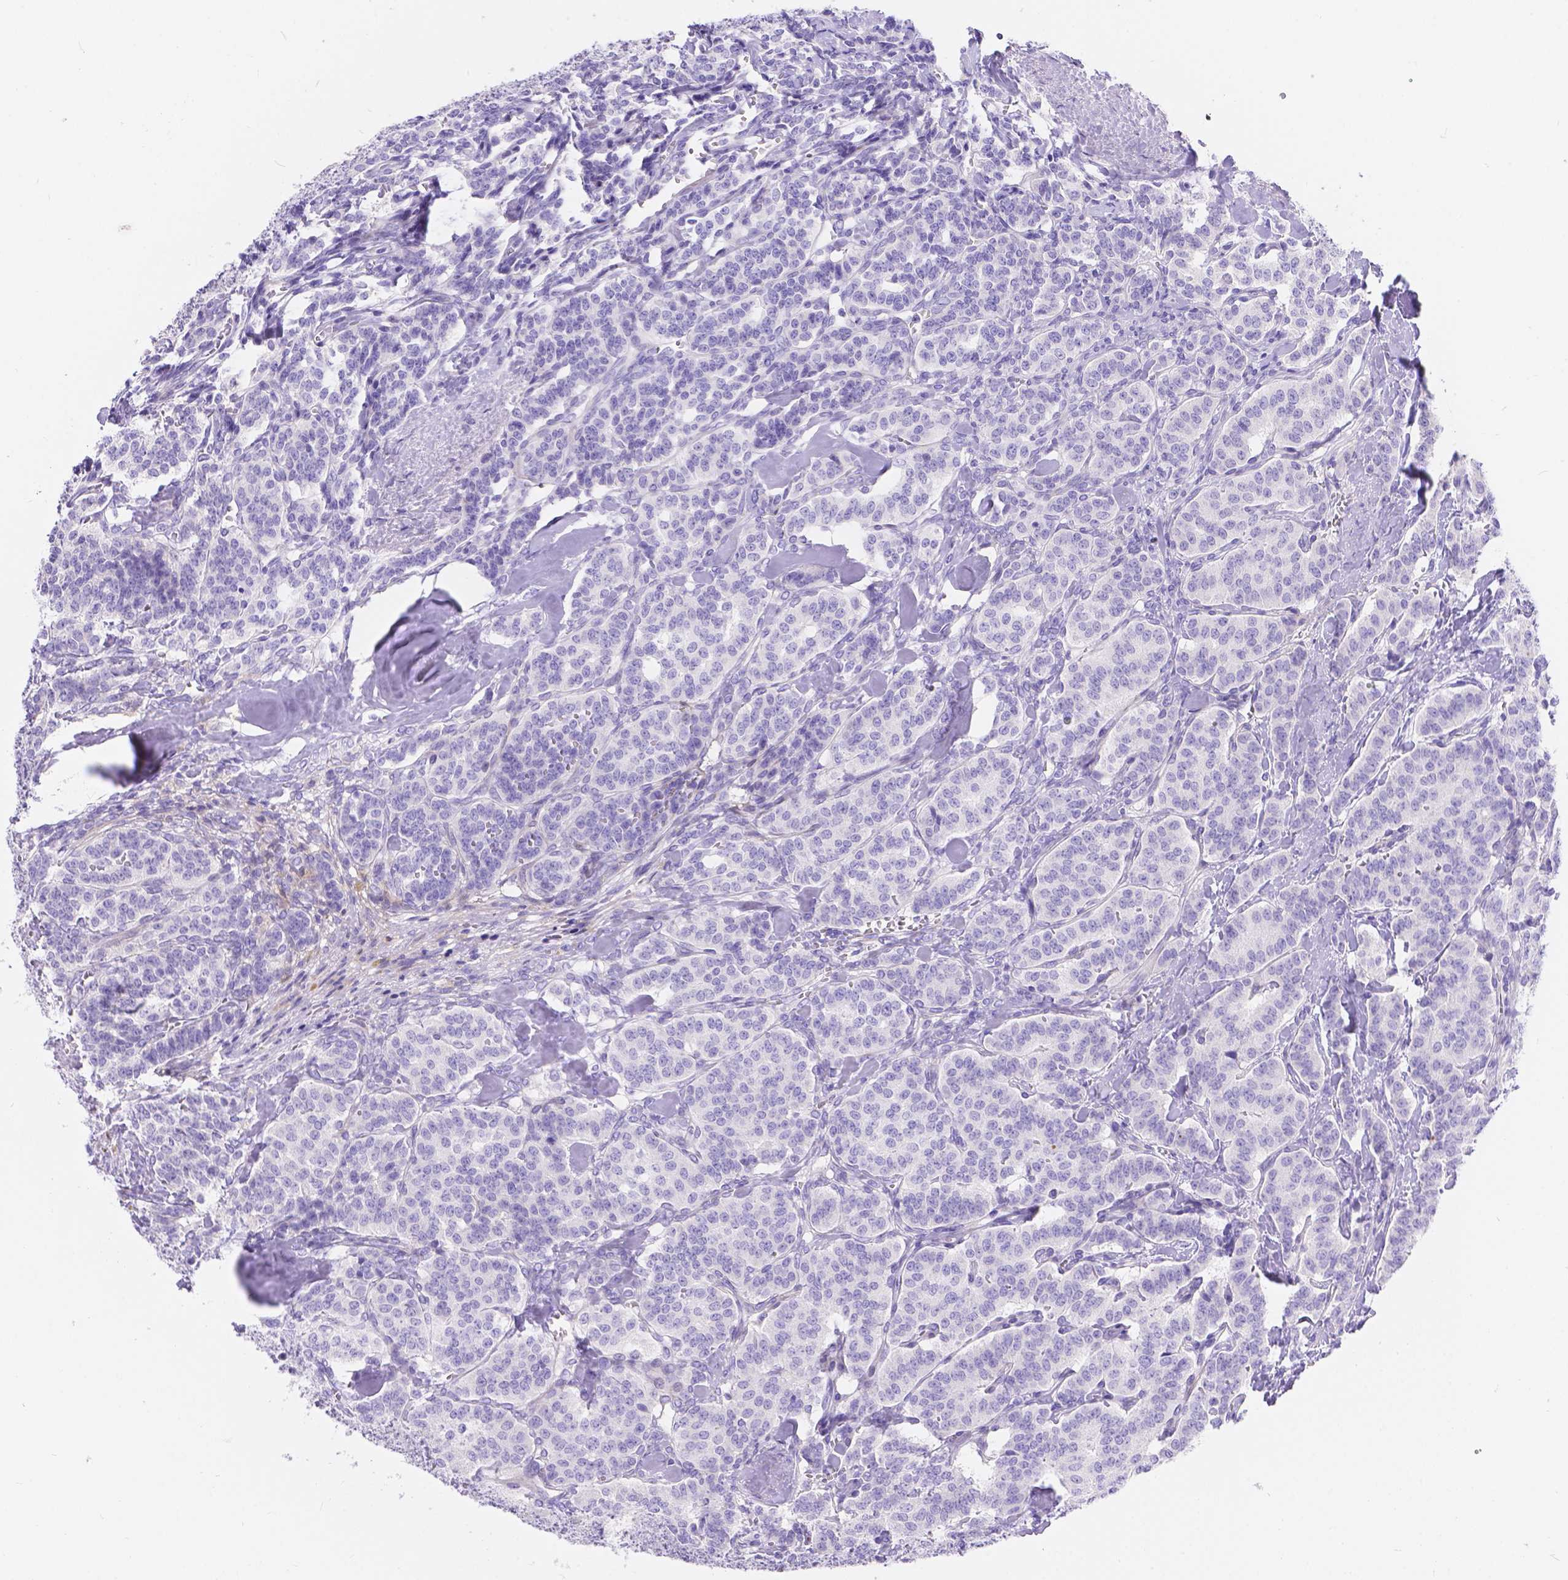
{"staining": {"intensity": "negative", "quantity": "none", "location": "none"}, "tissue": "carcinoid", "cell_type": "Tumor cells", "image_type": "cancer", "snomed": [{"axis": "morphology", "description": "Normal tissue, NOS"}, {"axis": "morphology", "description": "Carcinoid, malignant, NOS"}, {"axis": "topography", "description": "Lung"}], "caption": "Immunohistochemistry (IHC) of carcinoid (malignant) demonstrates no positivity in tumor cells. (Brightfield microscopy of DAB immunohistochemistry (IHC) at high magnification).", "gene": "KLHL10", "patient": {"sex": "female", "age": 46}}